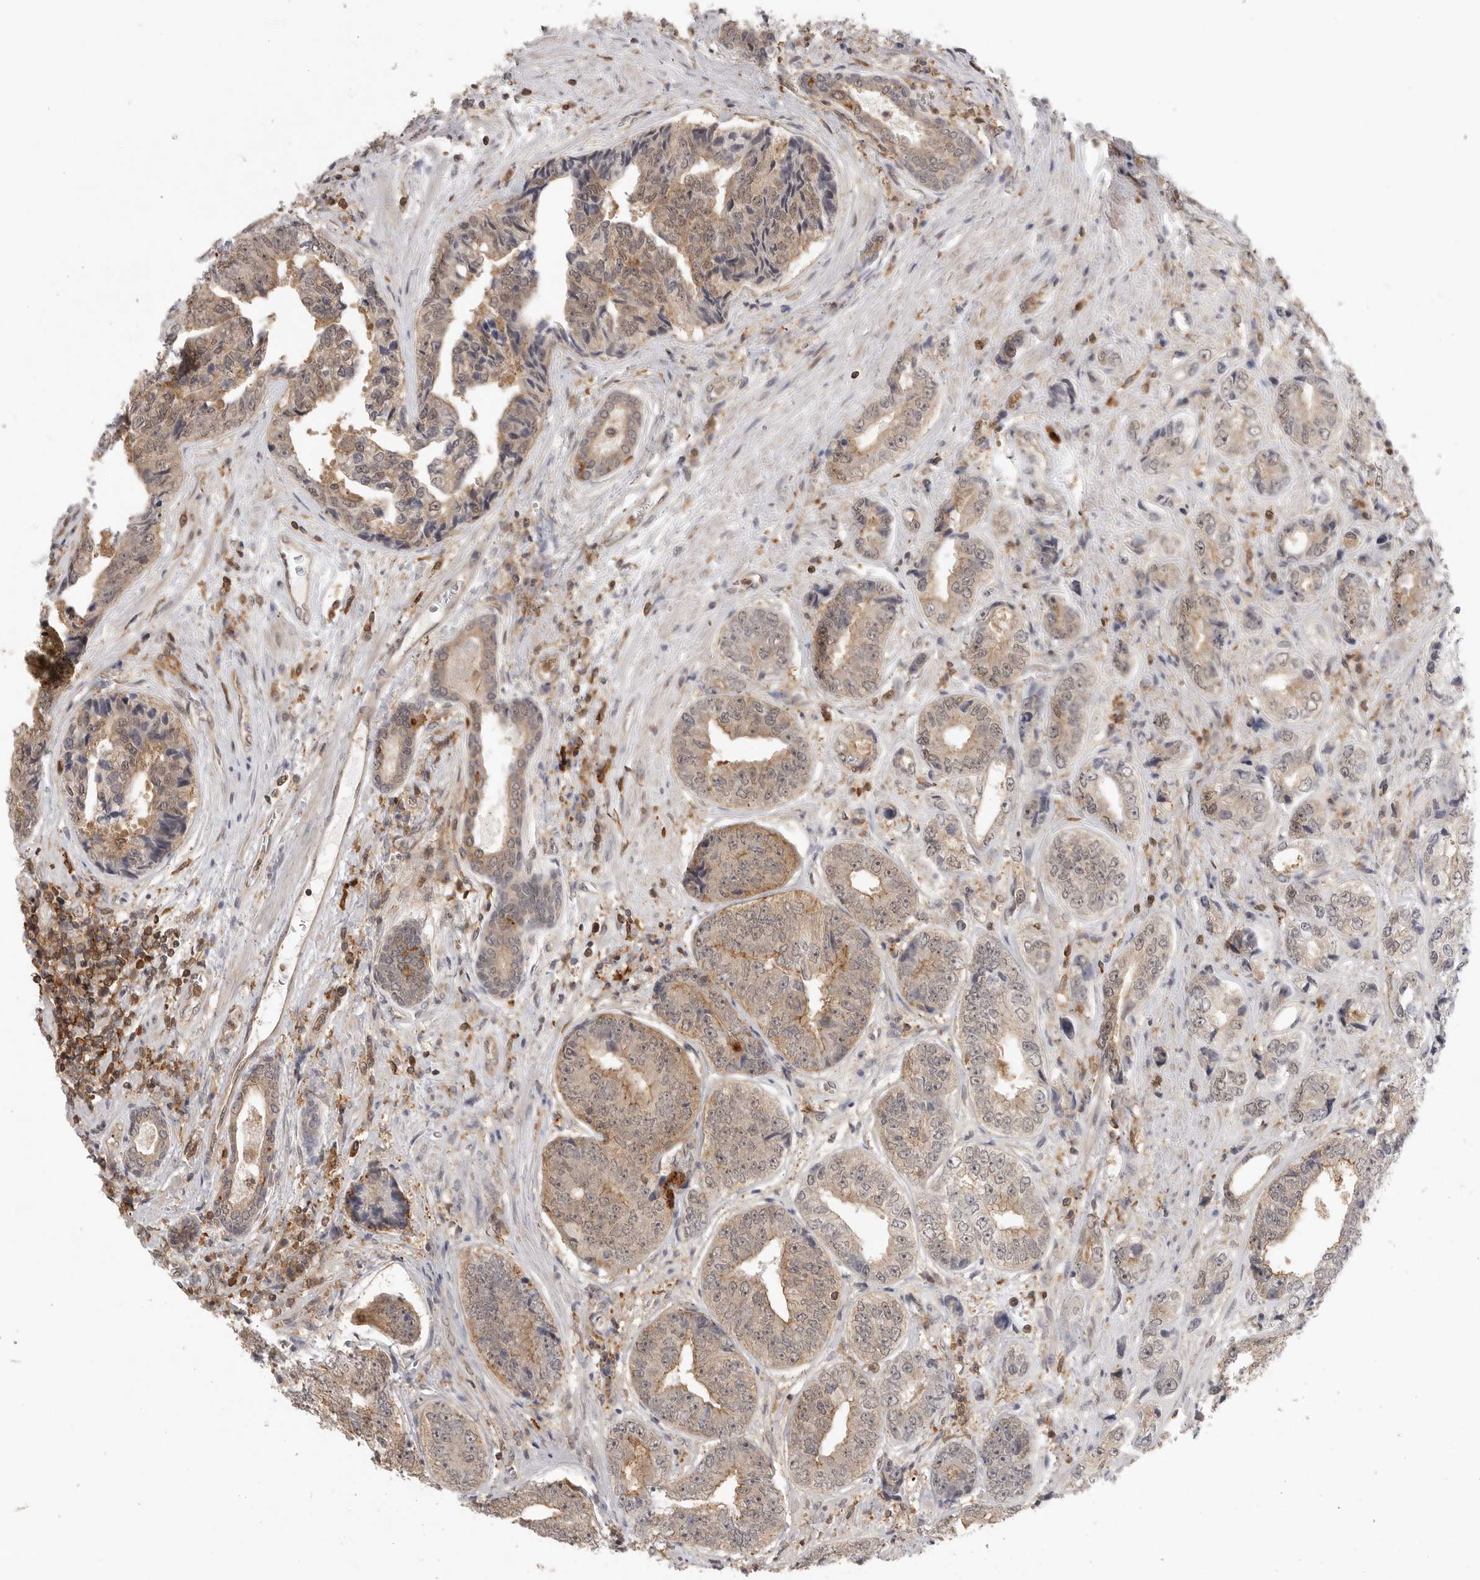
{"staining": {"intensity": "weak", "quantity": "25%-75%", "location": "cytoplasmic/membranous"}, "tissue": "prostate cancer", "cell_type": "Tumor cells", "image_type": "cancer", "snomed": [{"axis": "morphology", "description": "Adenocarcinoma, High grade"}, {"axis": "topography", "description": "Prostate"}], "caption": "Immunohistochemical staining of human high-grade adenocarcinoma (prostate) reveals weak cytoplasmic/membranous protein positivity in about 25%-75% of tumor cells. The staining was performed using DAB to visualize the protein expression in brown, while the nuclei were stained in blue with hematoxylin (Magnification: 20x).", "gene": "DBNL", "patient": {"sex": "male", "age": 61}}